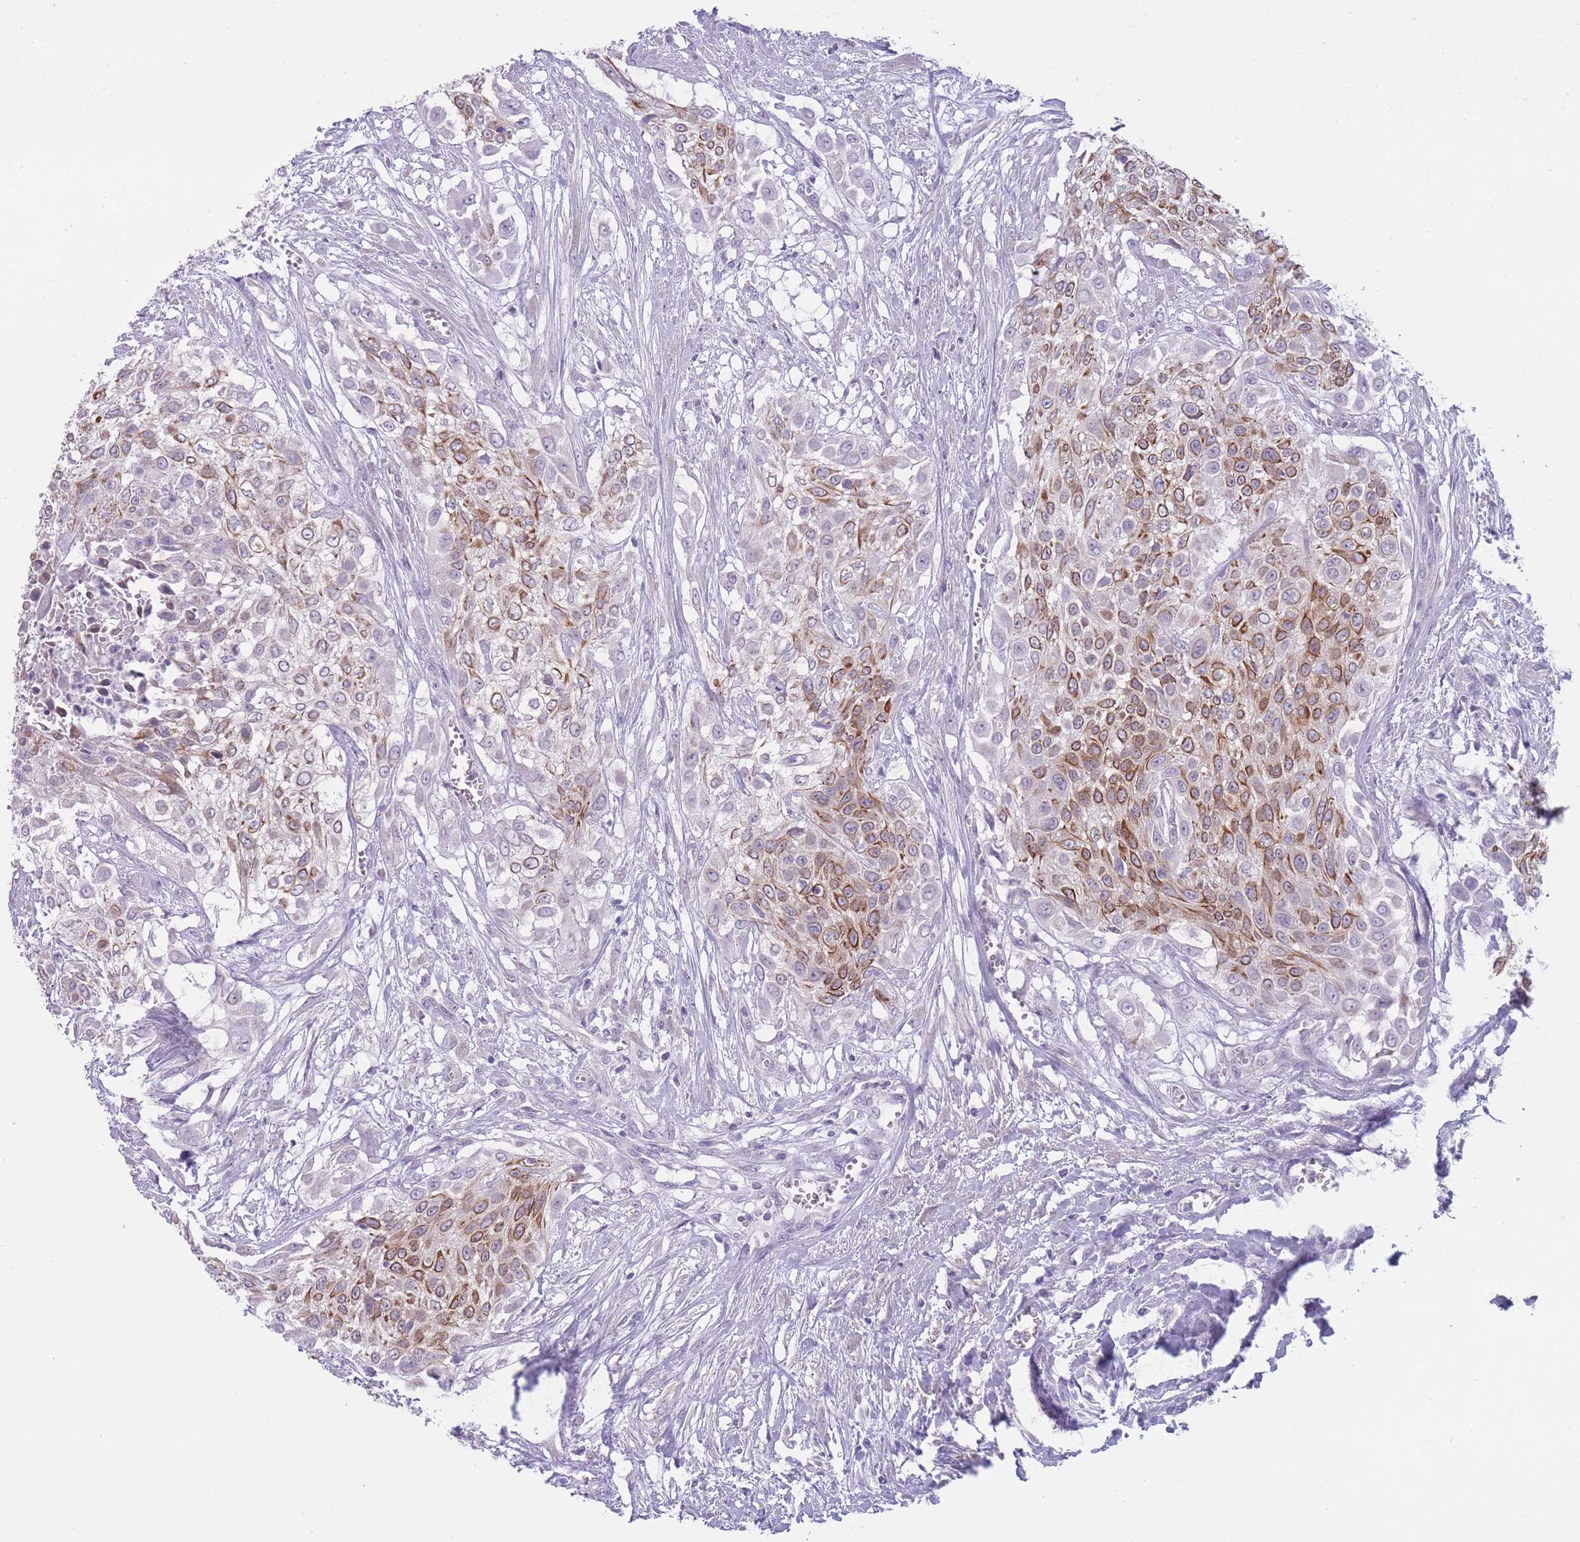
{"staining": {"intensity": "moderate", "quantity": "25%-75%", "location": "cytoplasmic/membranous"}, "tissue": "urothelial cancer", "cell_type": "Tumor cells", "image_type": "cancer", "snomed": [{"axis": "morphology", "description": "Urothelial carcinoma, High grade"}, {"axis": "topography", "description": "Urinary bladder"}], "caption": "Urothelial cancer was stained to show a protein in brown. There is medium levels of moderate cytoplasmic/membranous positivity in about 25%-75% of tumor cells. (DAB IHC with brightfield microscopy, high magnification).", "gene": "DCANP1", "patient": {"sex": "male", "age": 57}}